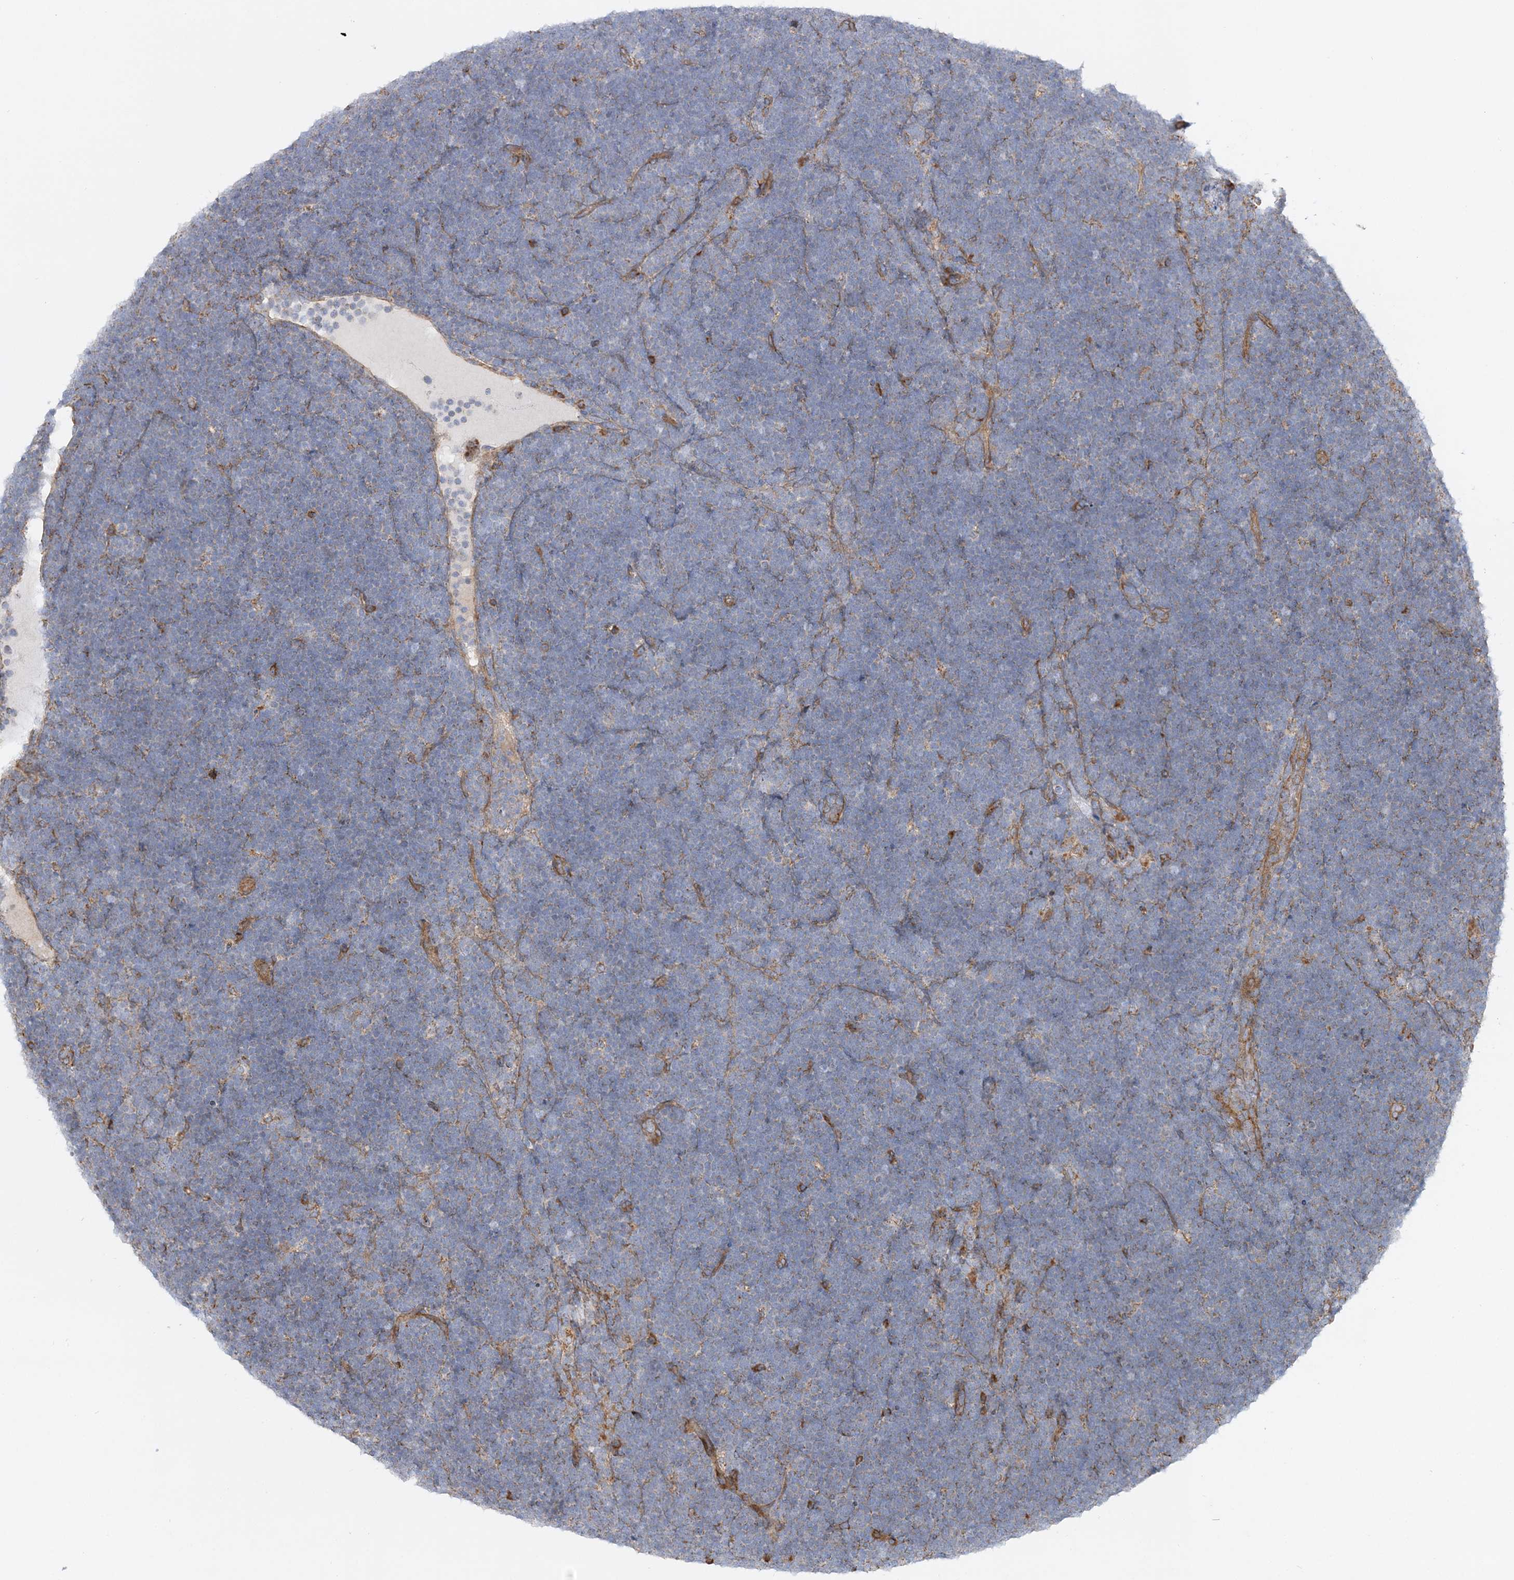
{"staining": {"intensity": "negative", "quantity": "none", "location": "none"}, "tissue": "lymphoma", "cell_type": "Tumor cells", "image_type": "cancer", "snomed": [{"axis": "morphology", "description": "Malignant lymphoma, non-Hodgkin's type, High grade"}, {"axis": "topography", "description": "Lymph node"}], "caption": "This photomicrograph is of malignant lymphoma, non-Hodgkin's type (high-grade) stained with IHC to label a protein in brown with the nuclei are counter-stained blue. There is no staining in tumor cells.", "gene": "ZFYVE16", "patient": {"sex": "male", "age": 13}}